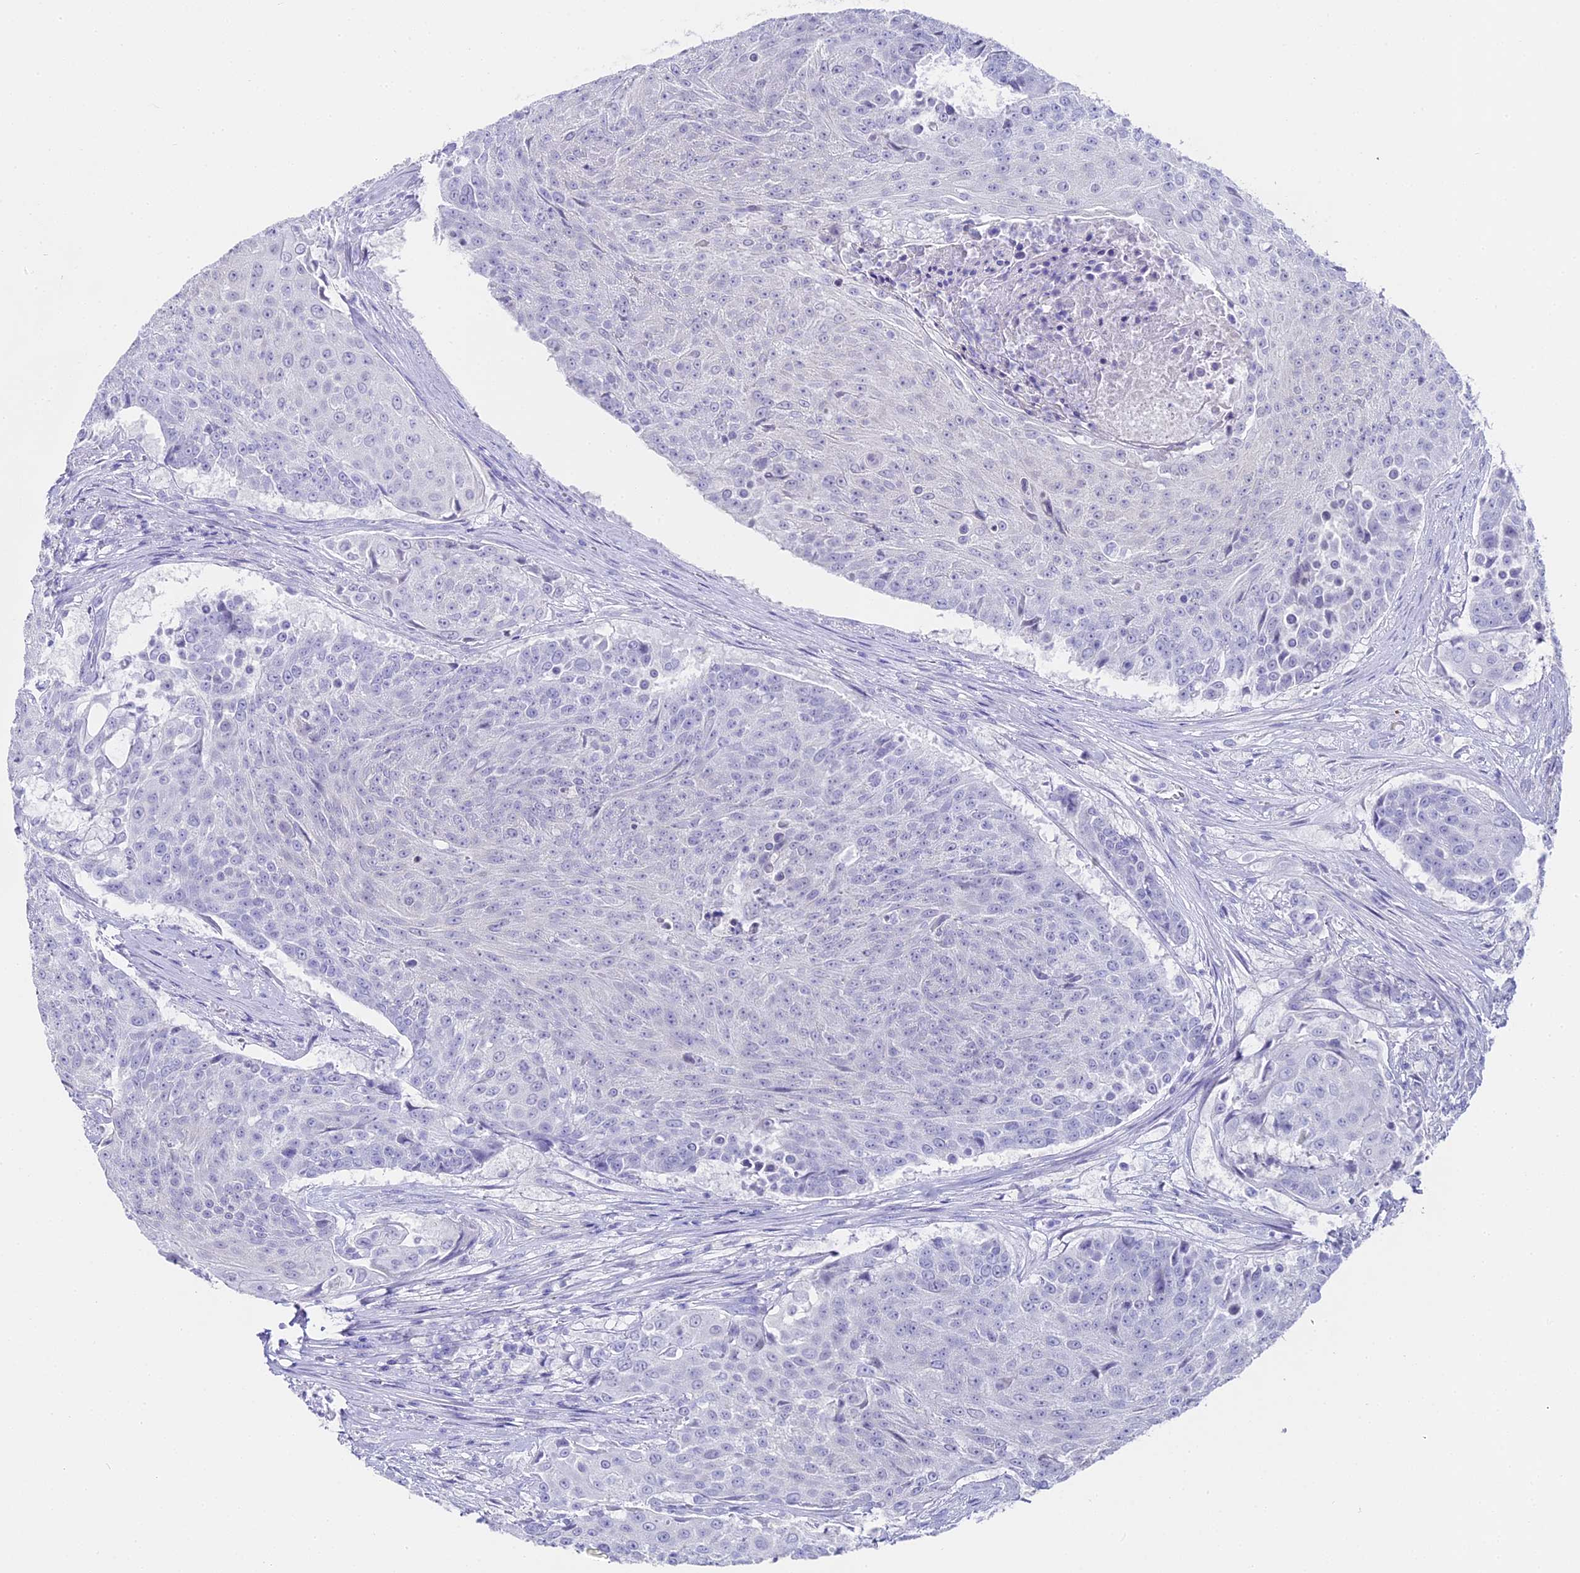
{"staining": {"intensity": "negative", "quantity": "none", "location": "none"}, "tissue": "urothelial cancer", "cell_type": "Tumor cells", "image_type": "cancer", "snomed": [{"axis": "morphology", "description": "Urothelial carcinoma, High grade"}, {"axis": "topography", "description": "Urinary bladder"}], "caption": "Protein analysis of urothelial cancer demonstrates no significant staining in tumor cells.", "gene": "ABHD14A-ACY1", "patient": {"sex": "female", "age": 63}}